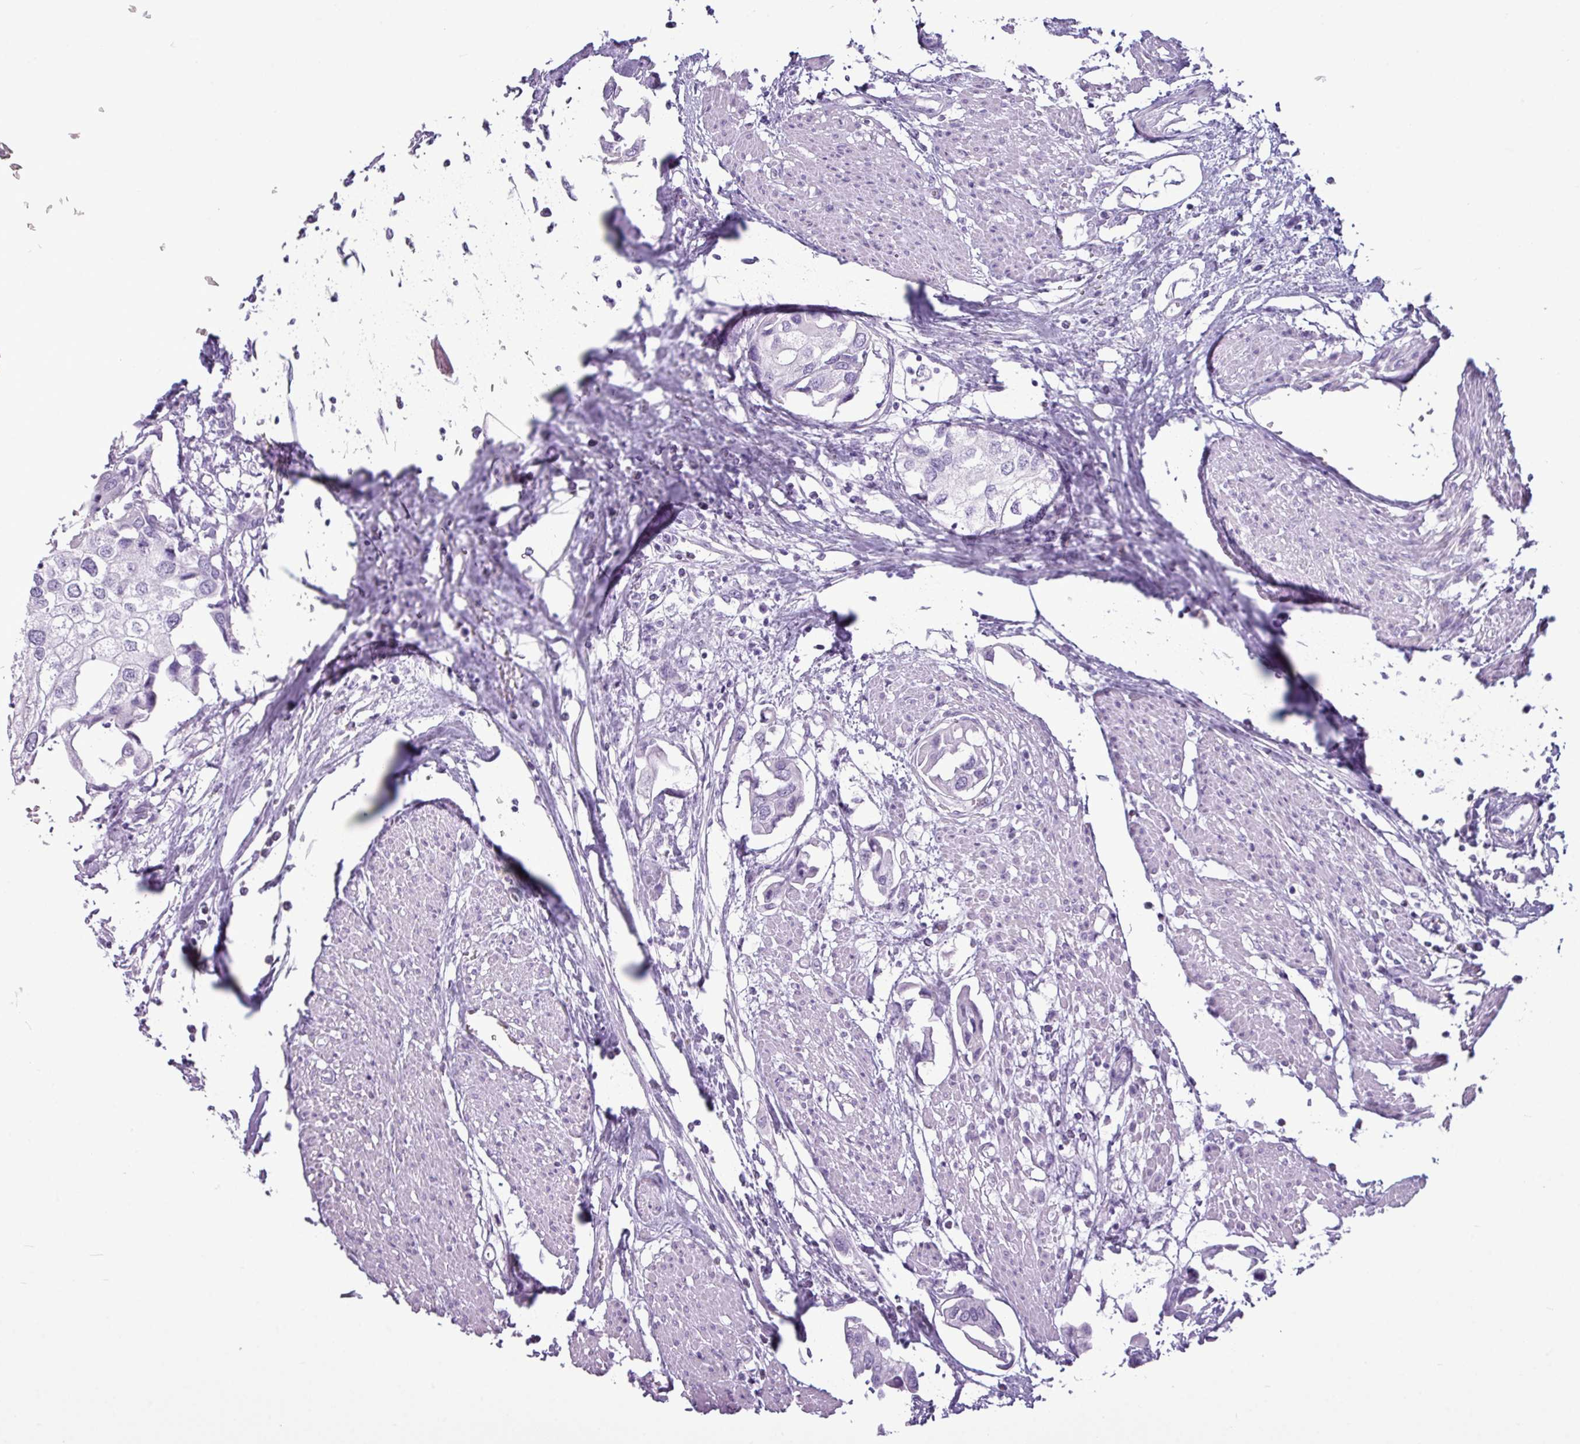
{"staining": {"intensity": "negative", "quantity": "none", "location": "none"}, "tissue": "urothelial cancer", "cell_type": "Tumor cells", "image_type": "cancer", "snomed": [{"axis": "morphology", "description": "Urothelial carcinoma, High grade"}, {"axis": "topography", "description": "Urinary bladder"}], "caption": "DAB immunohistochemical staining of human urothelial carcinoma (high-grade) exhibits no significant expression in tumor cells. Brightfield microscopy of immunohistochemistry stained with DAB (3,3'-diaminobenzidine) (brown) and hematoxylin (blue), captured at high magnification.", "gene": "AMY1B", "patient": {"sex": "male", "age": 64}}